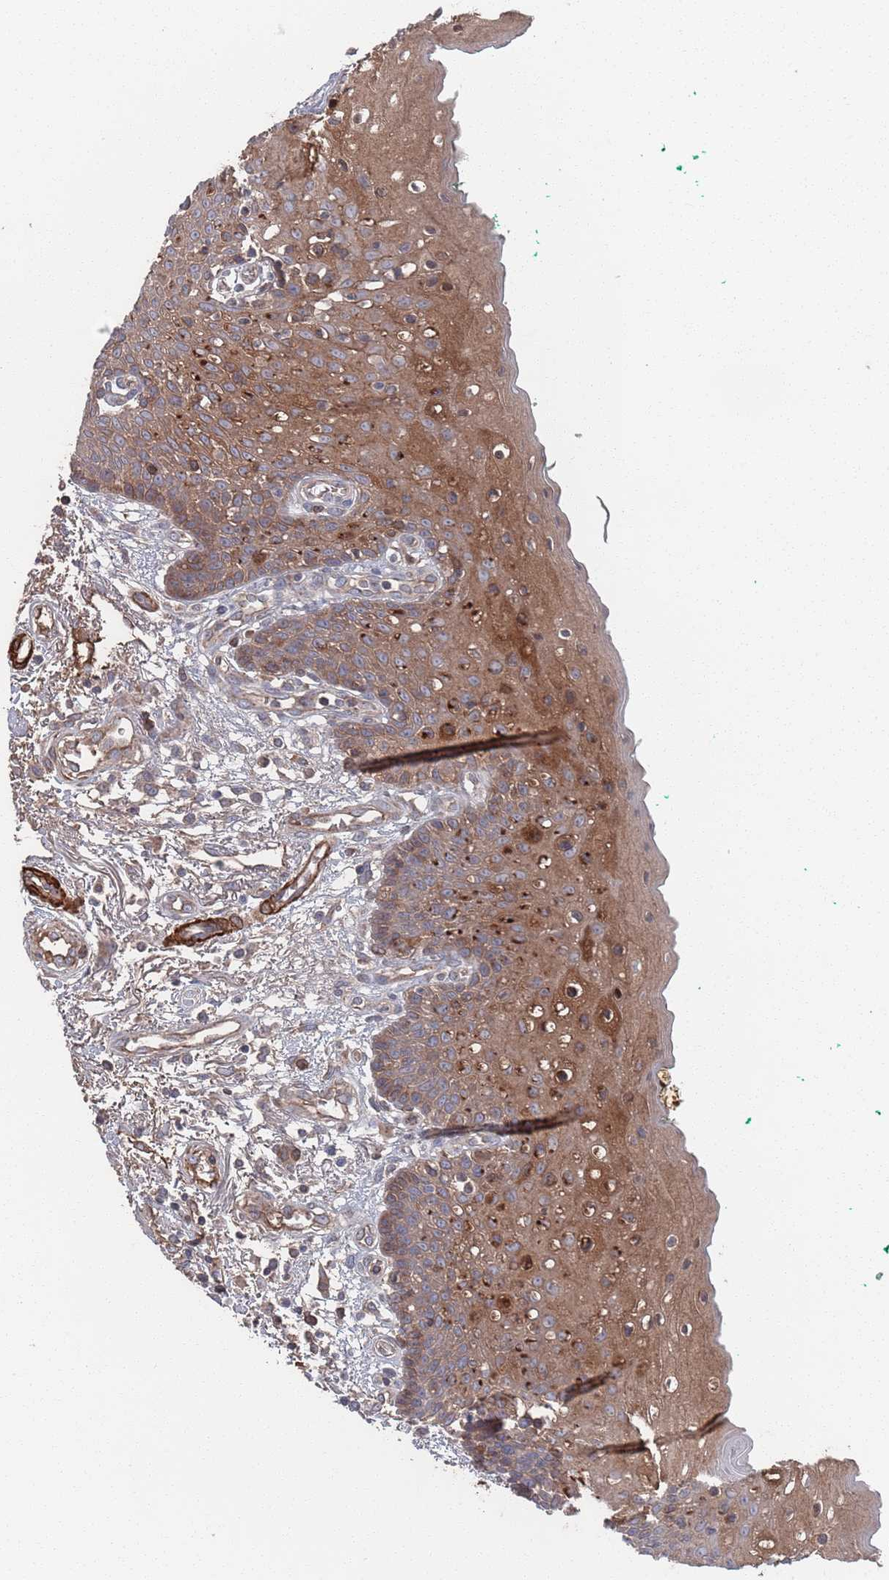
{"staining": {"intensity": "moderate", "quantity": ">75%", "location": "cytoplasmic/membranous"}, "tissue": "oral mucosa", "cell_type": "Squamous epithelial cells", "image_type": "normal", "snomed": [{"axis": "morphology", "description": "Normal tissue, NOS"}, {"axis": "morphology", "description": "Squamous cell carcinoma, NOS"}, {"axis": "topography", "description": "Oral tissue"}, {"axis": "topography", "description": "Tounge, NOS"}, {"axis": "topography", "description": "Head-Neck"}], "caption": "The photomicrograph reveals staining of benign oral mucosa, revealing moderate cytoplasmic/membranous protein staining (brown color) within squamous epithelial cells.", "gene": "PLEKHA4", "patient": {"sex": "male", "age": 79}}